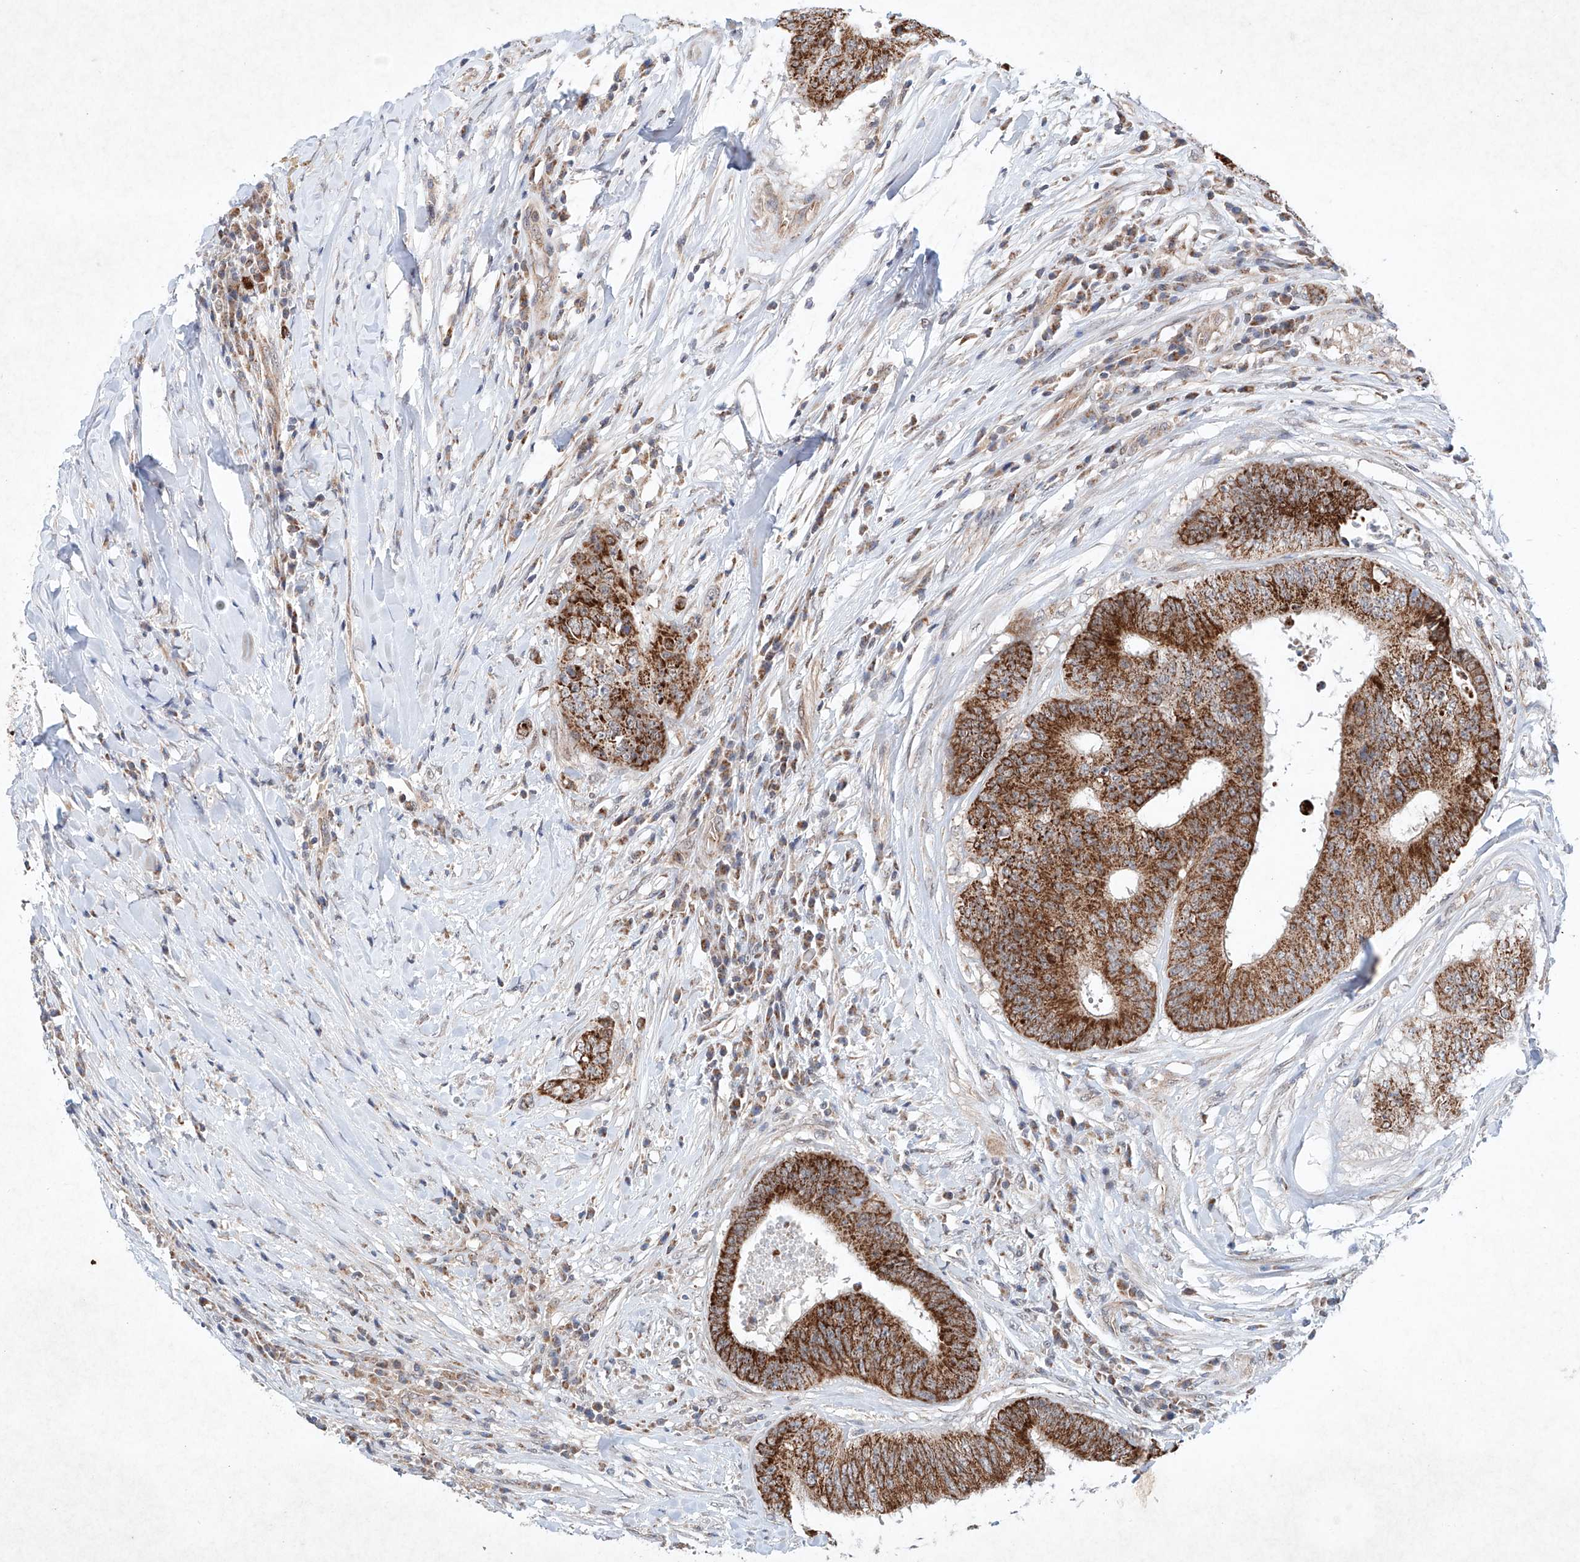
{"staining": {"intensity": "strong", "quantity": ">75%", "location": "cytoplasmic/membranous"}, "tissue": "colorectal cancer", "cell_type": "Tumor cells", "image_type": "cancer", "snomed": [{"axis": "morphology", "description": "Adenocarcinoma, NOS"}, {"axis": "topography", "description": "Rectum"}], "caption": "Tumor cells display high levels of strong cytoplasmic/membranous staining in approximately >75% of cells in colorectal cancer.", "gene": "FASTK", "patient": {"sex": "male", "age": 72}}